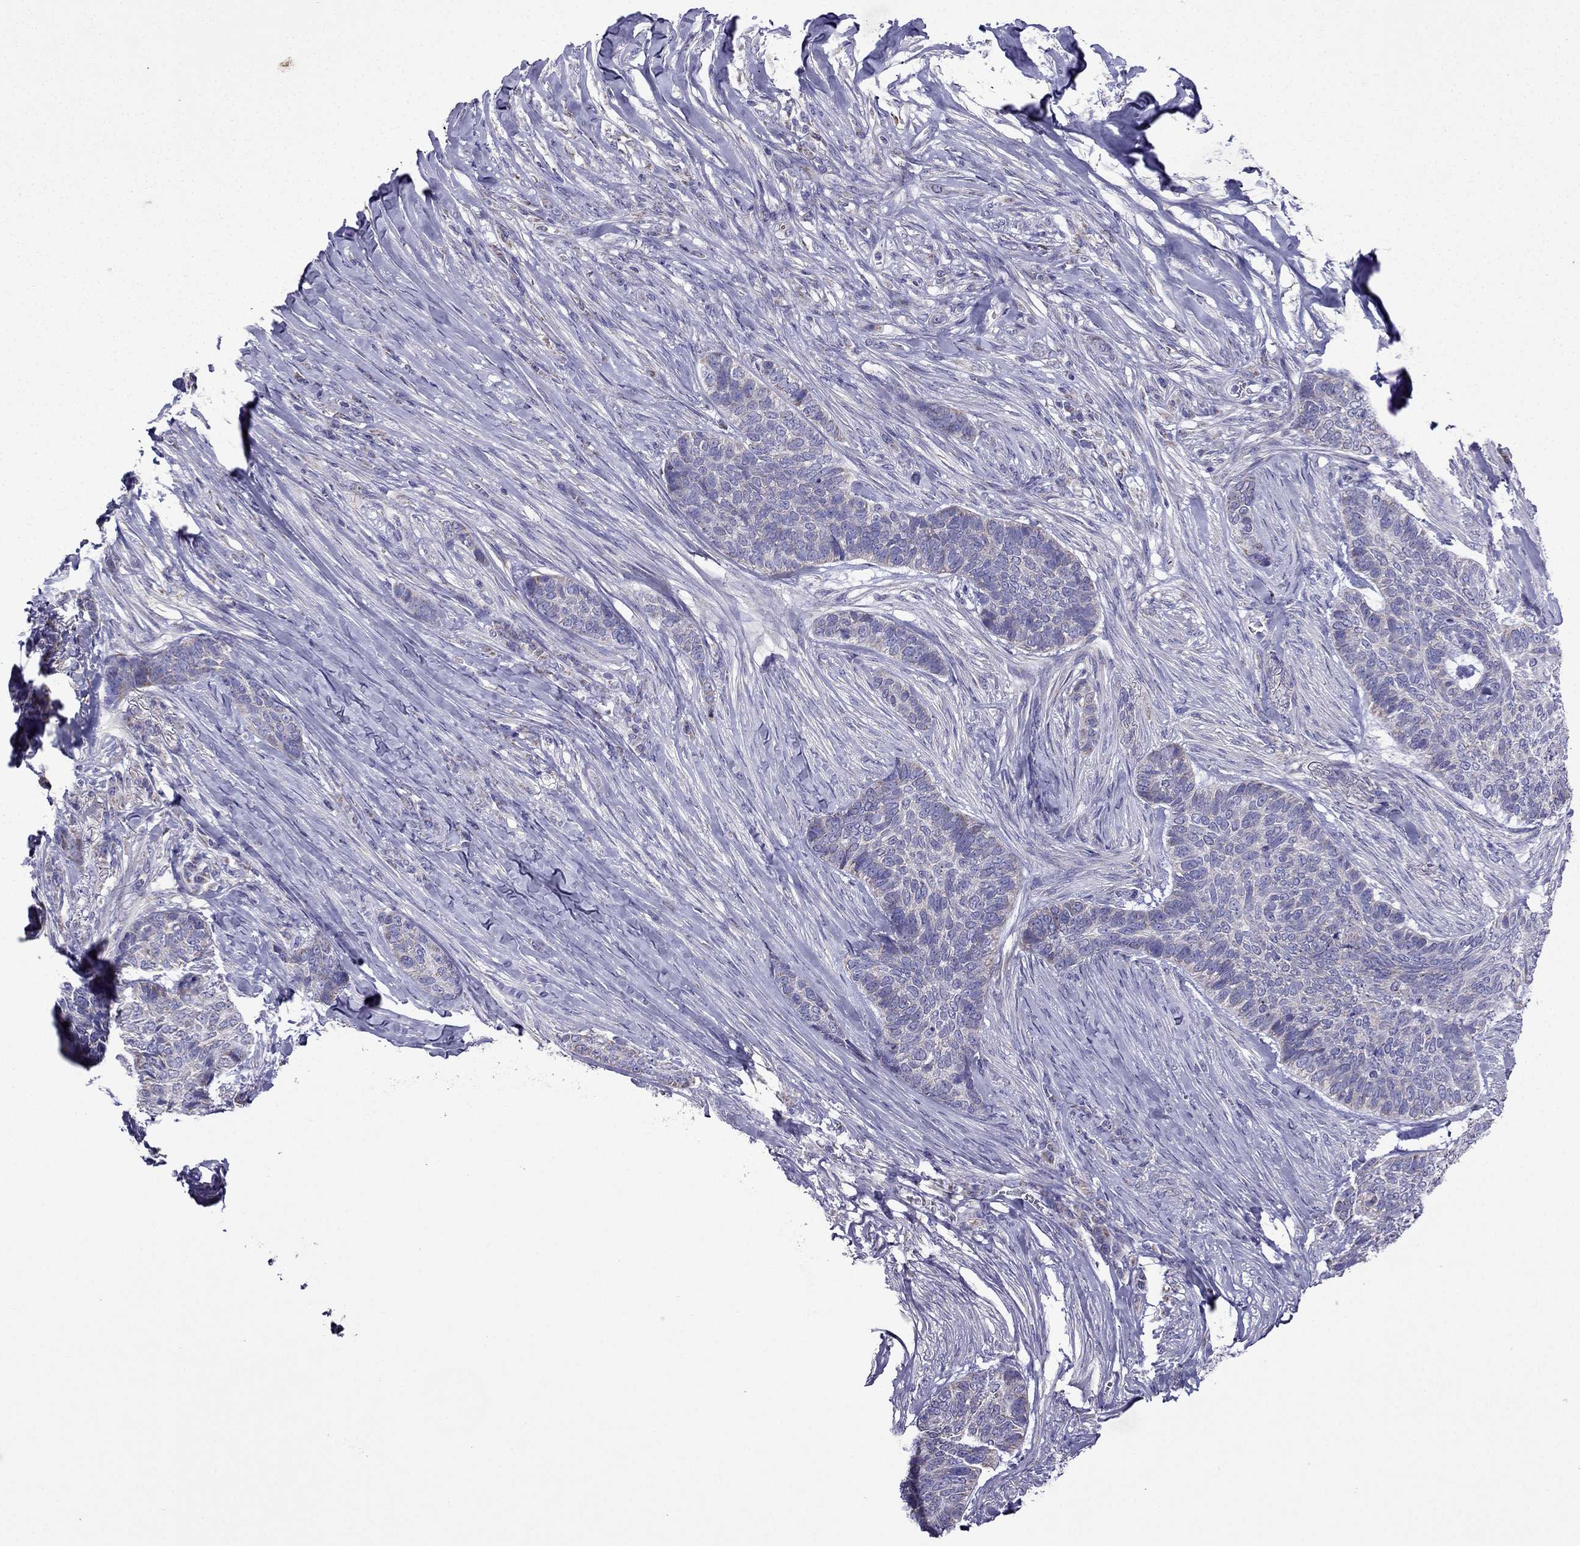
{"staining": {"intensity": "weak", "quantity": "<25%", "location": "cytoplasmic/membranous"}, "tissue": "skin cancer", "cell_type": "Tumor cells", "image_type": "cancer", "snomed": [{"axis": "morphology", "description": "Basal cell carcinoma"}, {"axis": "topography", "description": "Skin"}], "caption": "IHC micrograph of human skin basal cell carcinoma stained for a protein (brown), which shows no staining in tumor cells.", "gene": "DSC1", "patient": {"sex": "female", "age": 69}}